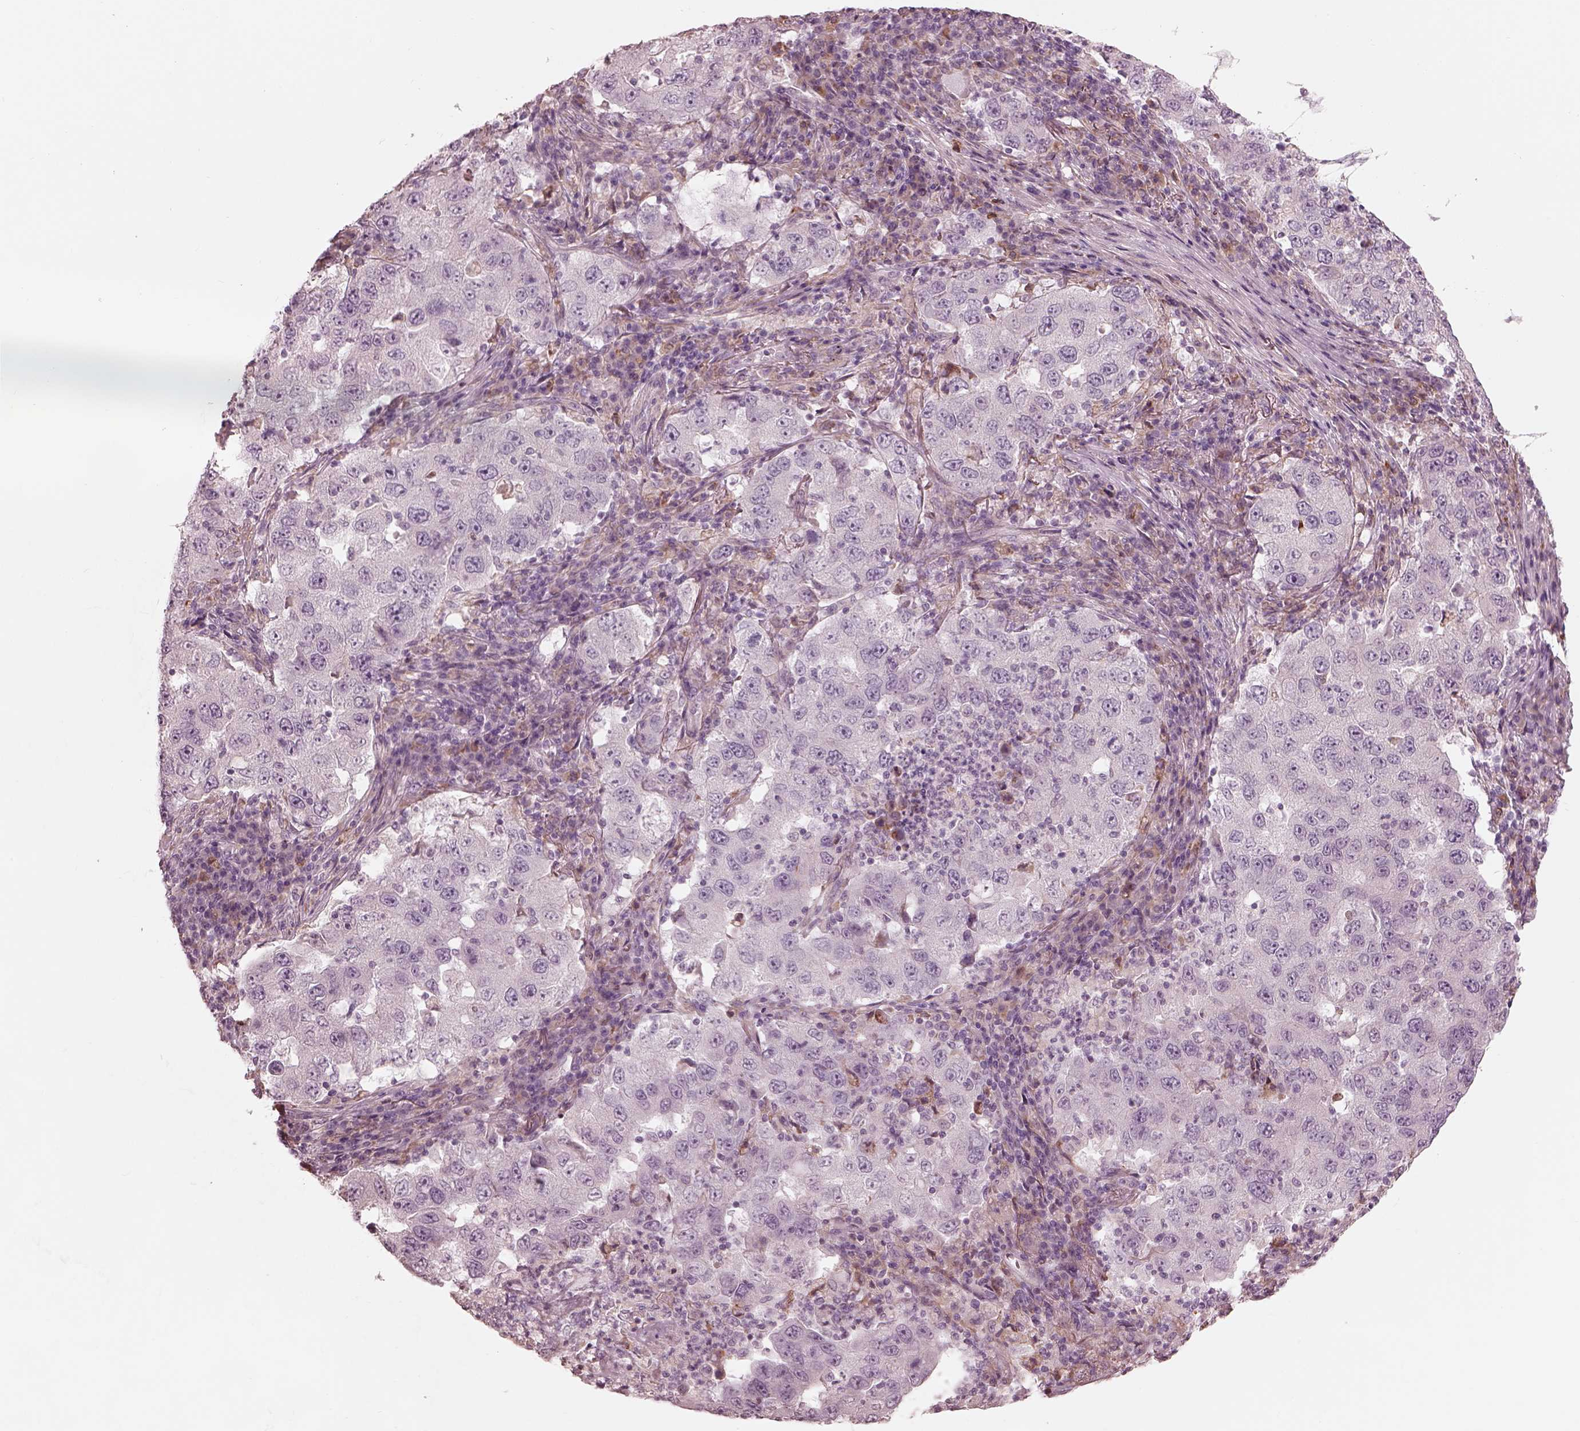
{"staining": {"intensity": "negative", "quantity": "none", "location": "none"}, "tissue": "lung cancer", "cell_type": "Tumor cells", "image_type": "cancer", "snomed": [{"axis": "morphology", "description": "Adenocarcinoma, NOS"}, {"axis": "topography", "description": "Lung"}], "caption": "IHC histopathology image of lung cancer (adenocarcinoma) stained for a protein (brown), which demonstrates no staining in tumor cells.", "gene": "CADM2", "patient": {"sex": "male", "age": 73}}